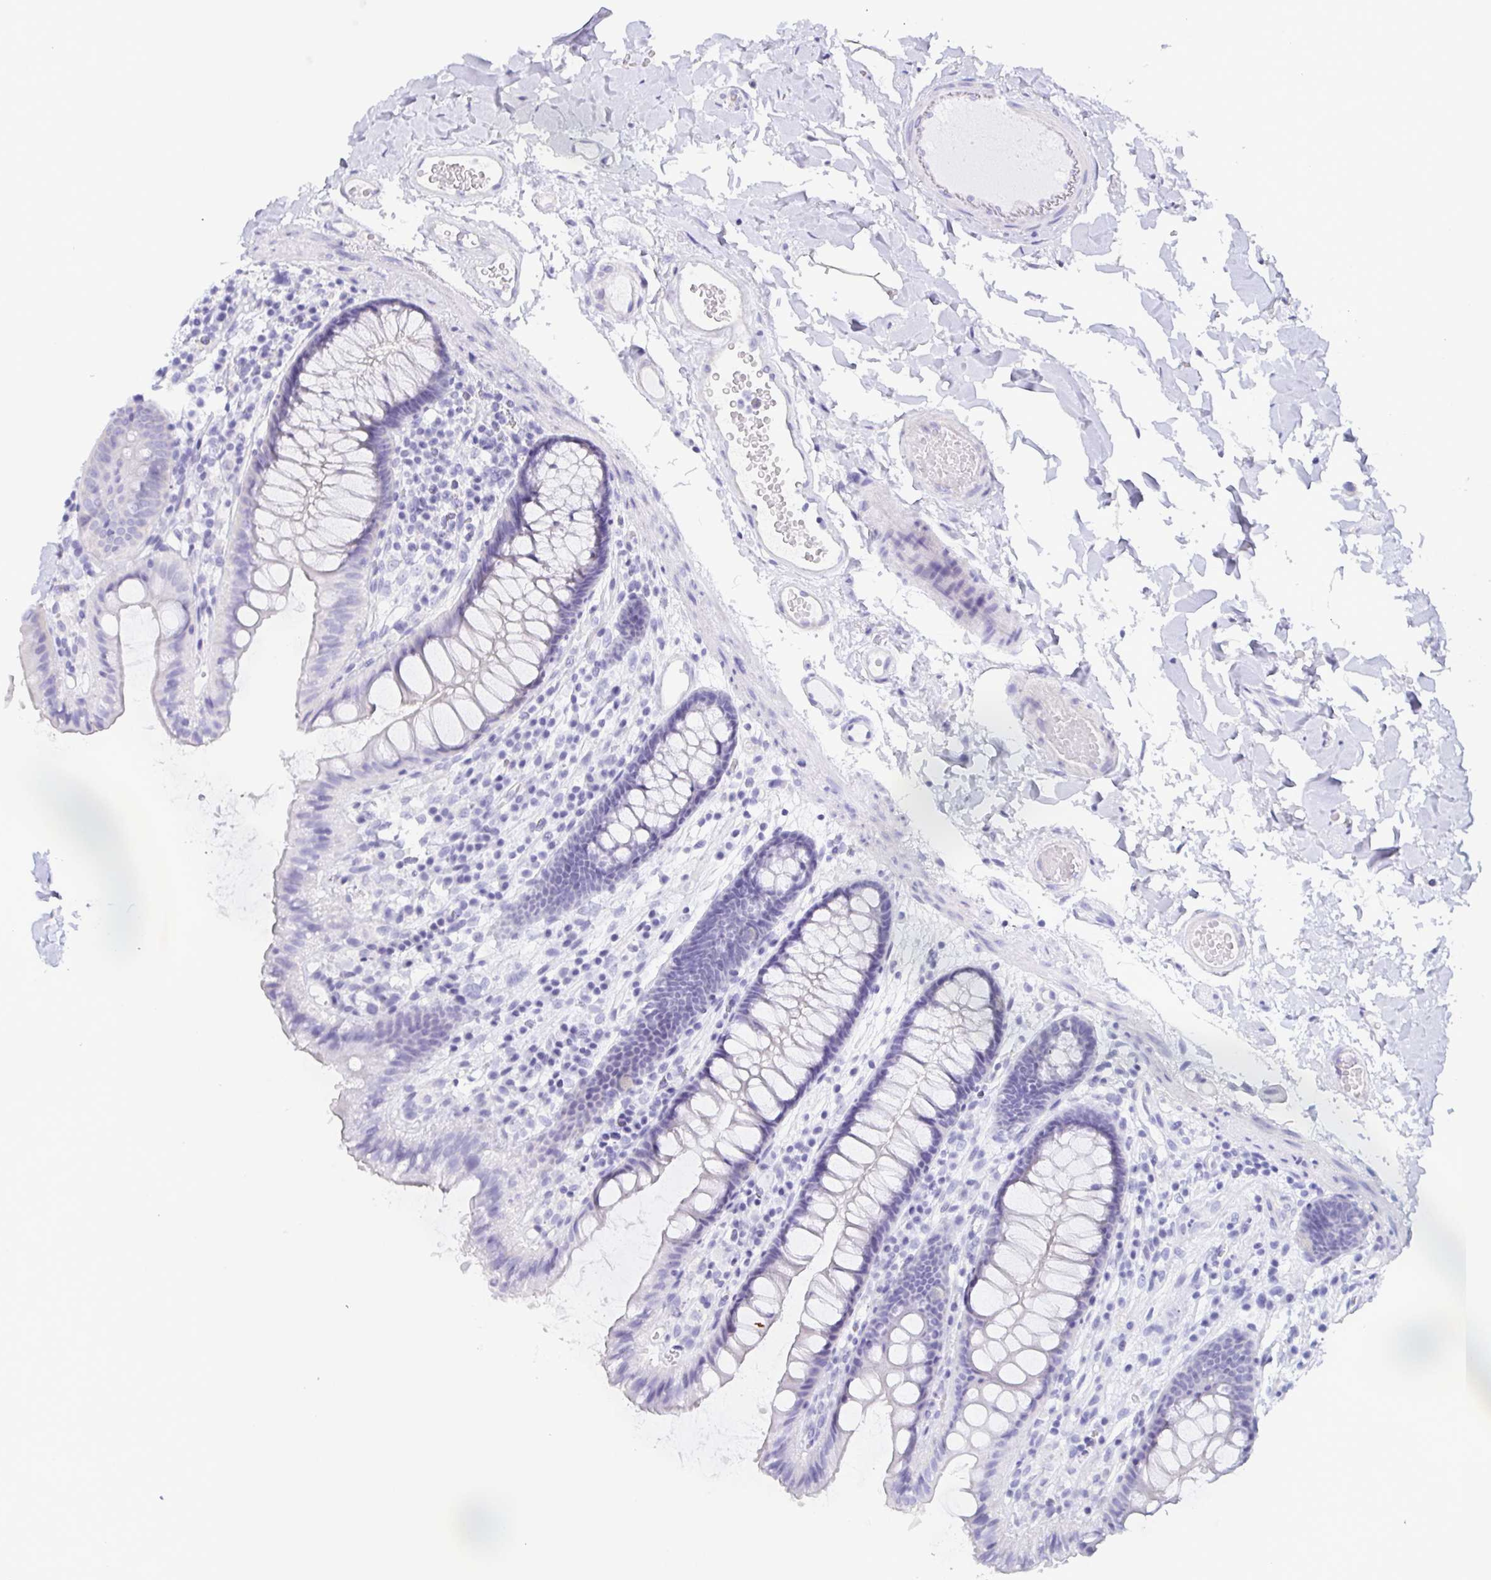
{"staining": {"intensity": "negative", "quantity": "none", "location": "none"}, "tissue": "colon", "cell_type": "Endothelial cells", "image_type": "normal", "snomed": [{"axis": "morphology", "description": "Normal tissue, NOS"}, {"axis": "topography", "description": "Colon"}], "caption": "Micrograph shows no protein expression in endothelial cells of benign colon. (DAB immunohistochemistry (IHC), high magnification).", "gene": "ENSG00000275778", "patient": {"sex": "male", "age": 84}}